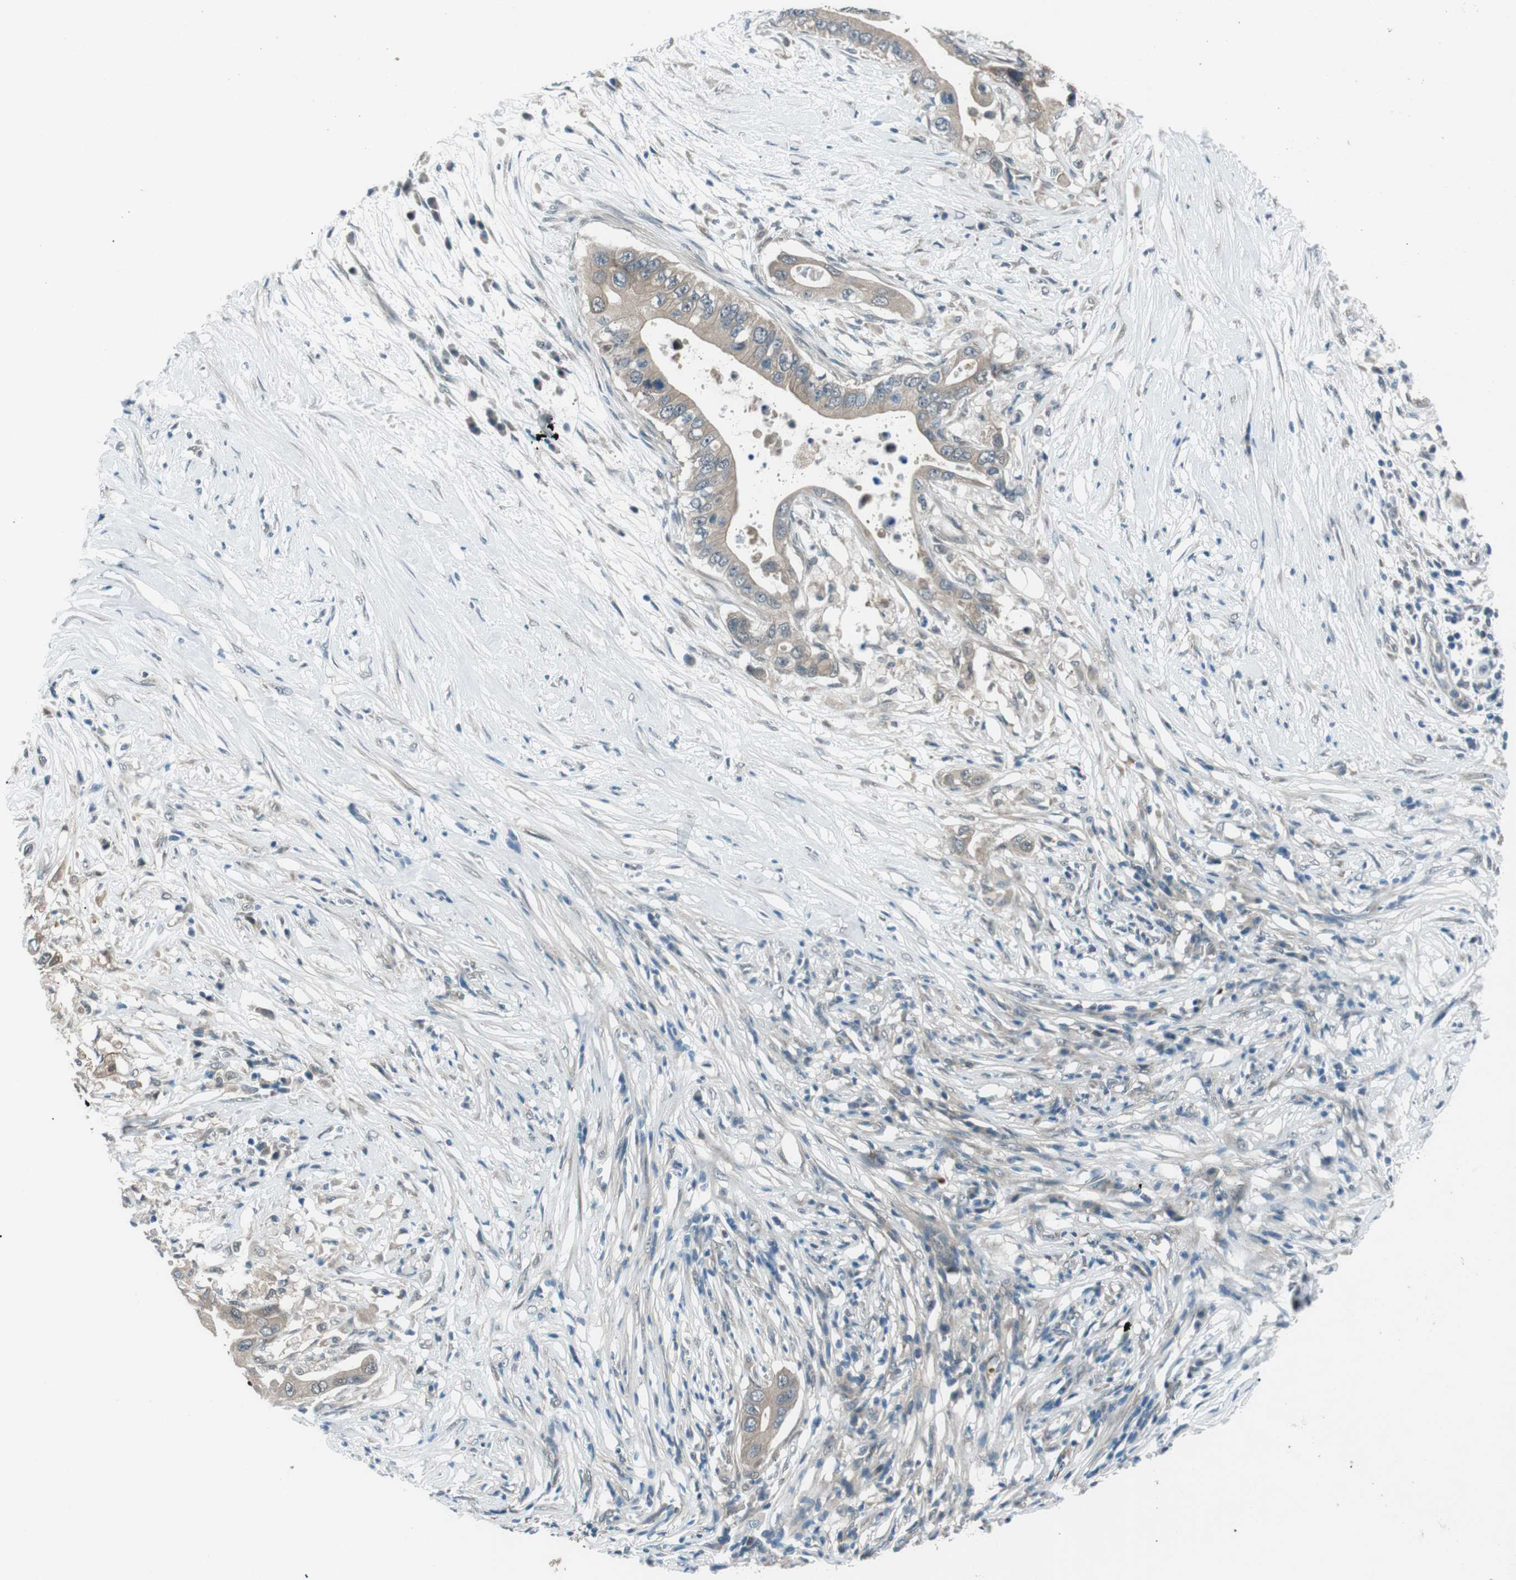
{"staining": {"intensity": "weak", "quantity": ">75%", "location": "cytoplasmic/membranous"}, "tissue": "pancreatic cancer", "cell_type": "Tumor cells", "image_type": "cancer", "snomed": [{"axis": "morphology", "description": "Adenocarcinoma, NOS"}, {"axis": "topography", "description": "Pancreas"}], "caption": "Immunohistochemistry (IHC) (DAB (3,3'-diaminobenzidine)) staining of pancreatic cancer (adenocarcinoma) displays weak cytoplasmic/membranous protein expression in about >75% of tumor cells. The staining was performed using DAB (3,3'-diaminobenzidine) to visualize the protein expression in brown, while the nuclei were stained in blue with hematoxylin (Magnification: 20x).", "gene": "LRIG2", "patient": {"sex": "male", "age": 77}}